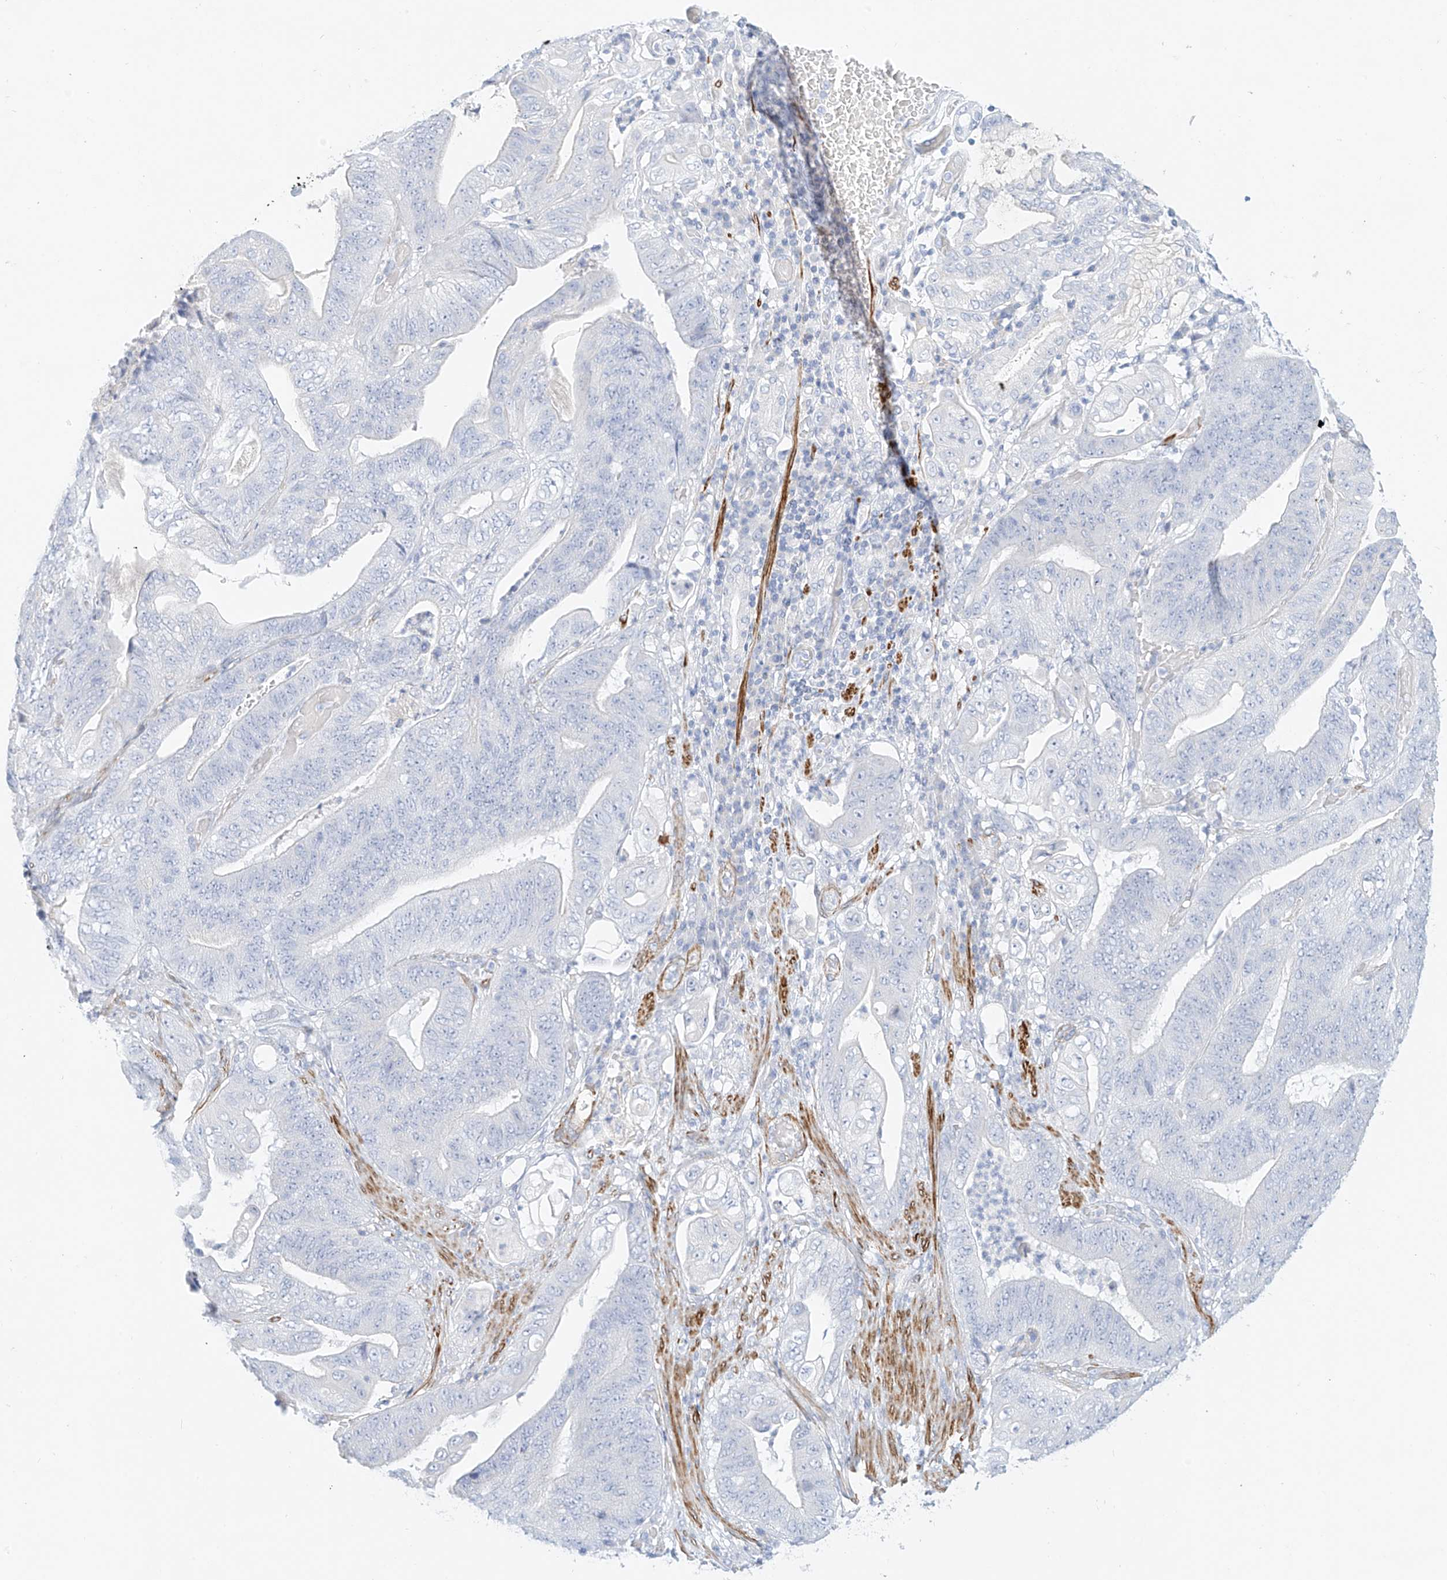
{"staining": {"intensity": "negative", "quantity": "none", "location": "none"}, "tissue": "stomach cancer", "cell_type": "Tumor cells", "image_type": "cancer", "snomed": [{"axis": "morphology", "description": "Adenocarcinoma, NOS"}, {"axis": "topography", "description": "Stomach"}], "caption": "Human stomach adenocarcinoma stained for a protein using immunohistochemistry (IHC) exhibits no expression in tumor cells.", "gene": "ST3GAL5", "patient": {"sex": "female", "age": 73}}